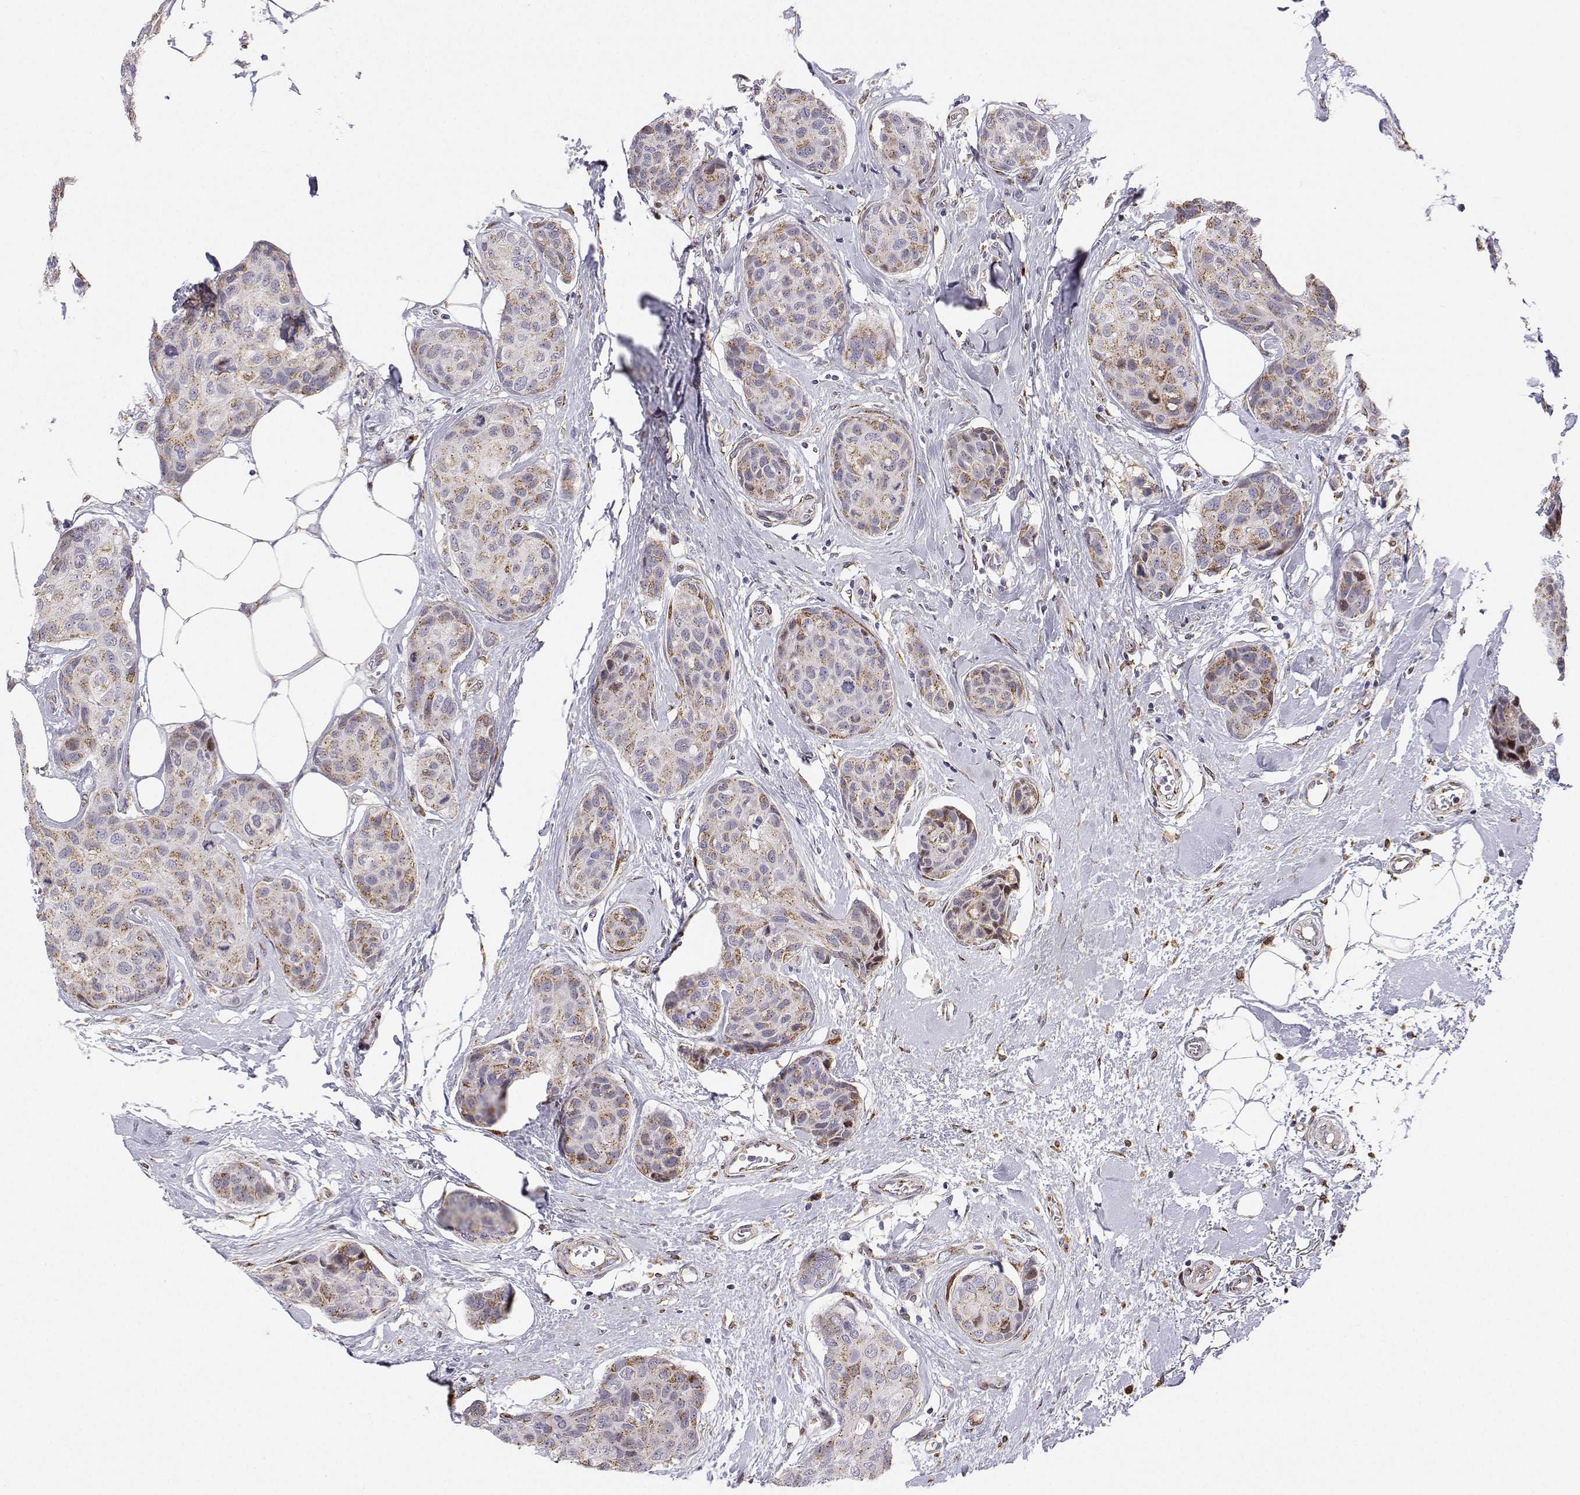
{"staining": {"intensity": "moderate", "quantity": "<25%", "location": "cytoplasmic/membranous"}, "tissue": "breast cancer", "cell_type": "Tumor cells", "image_type": "cancer", "snomed": [{"axis": "morphology", "description": "Duct carcinoma"}, {"axis": "topography", "description": "Breast"}], "caption": "This is a photomicrograph of immunohistochemistry staining of breast invasive ductal carcinoma, which shows moderate expression in the cytoplasmic/membranous of tumor cells.", "gene": "STARD13", "patient": {"sex": "female", "age": 80}}